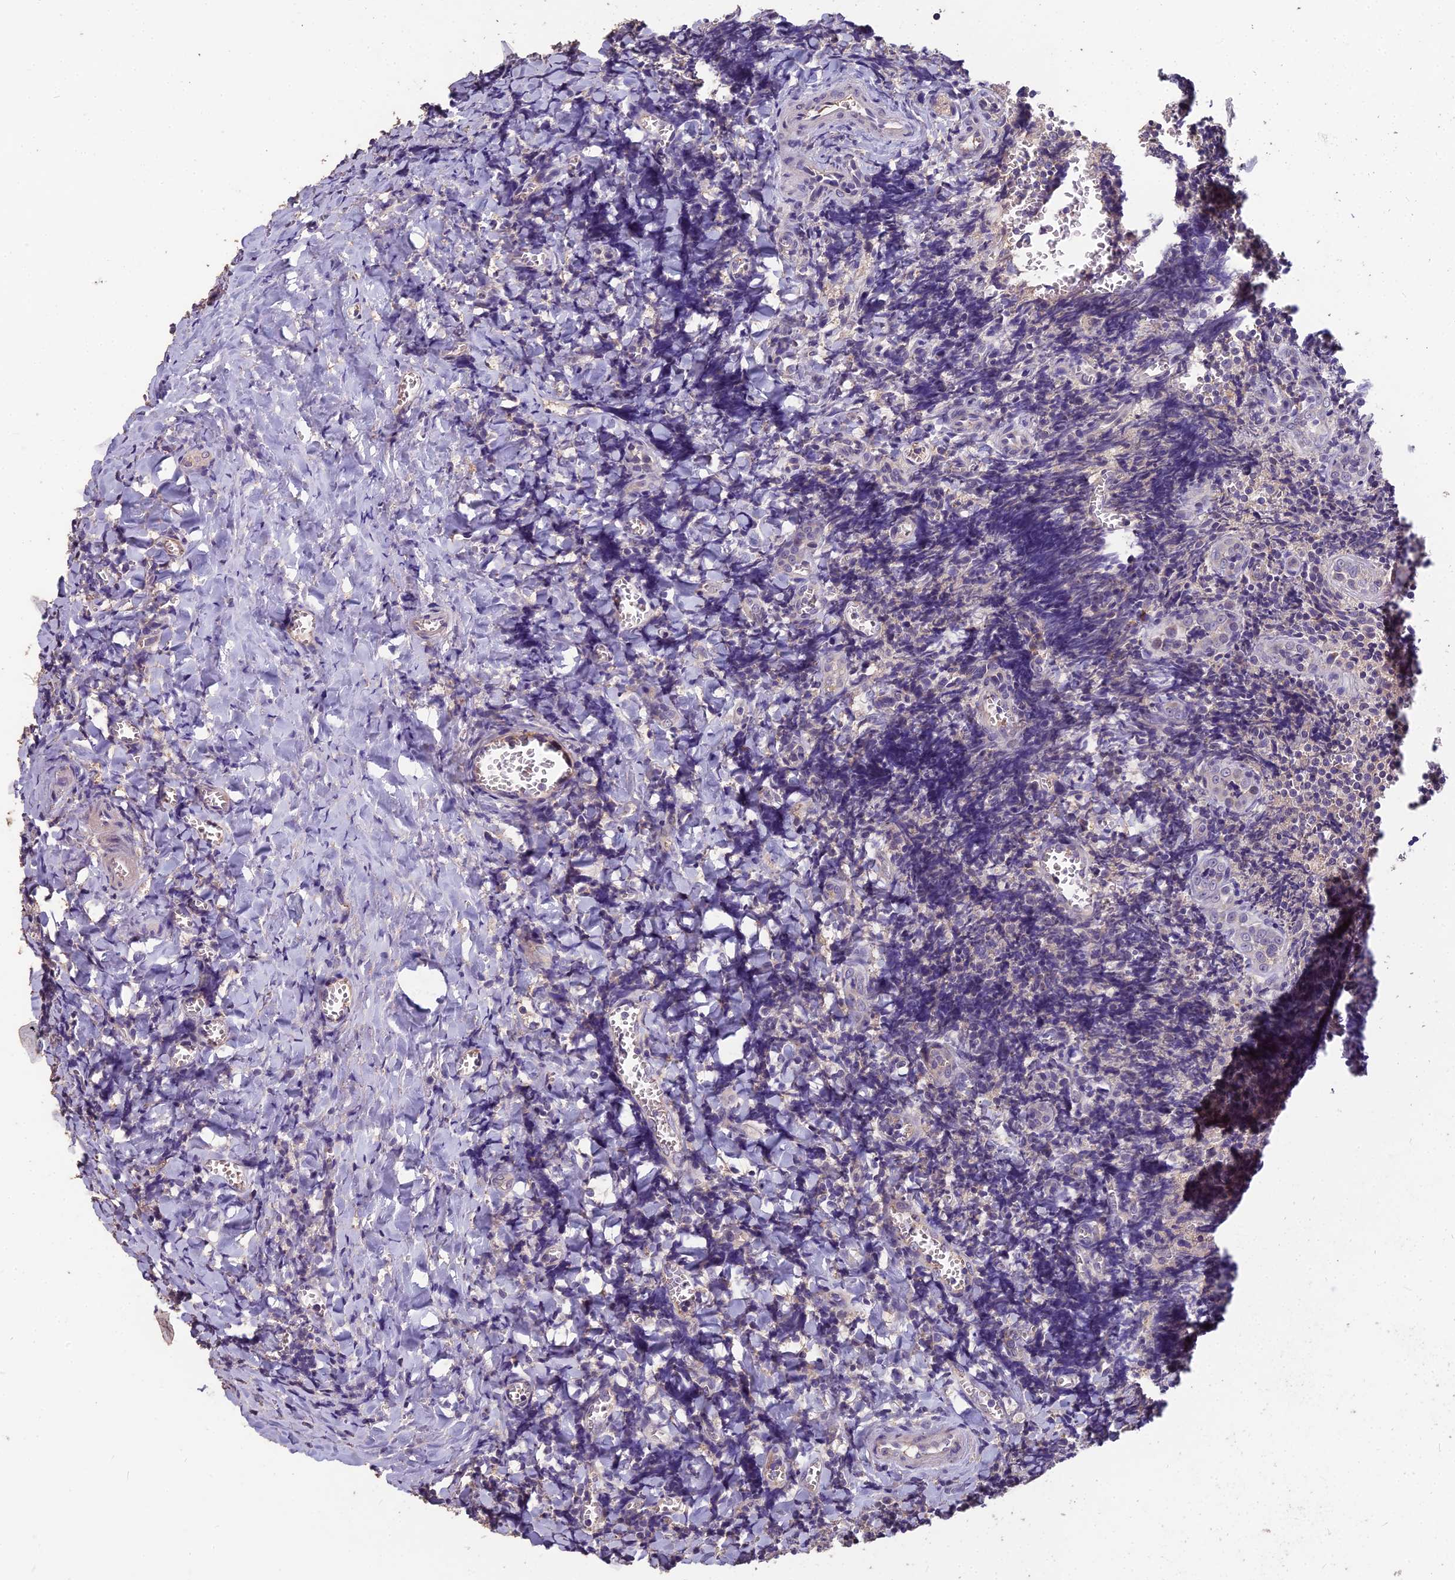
{"staining": {"intensity": "negative", "quantity": "none", "location": "none"}, "tissue": "tonsil", "cell_type": "Germinal center cells", "image_type": "normal", "snomed": [{"axis": "morphology", "description": "Normal tissue, NOS"}, {"axis": "topography", "description": "Tonsil"}], "caption": "An immunohistochemistry (IHC) histopathology image of benign tonsil is shown. There is no staining in germinal center cells of tonsil. The staining was performed using DAB to visualize the protein expression in brown, while the nuclei were stained in blue with hematoxylin (Magnification: 20x).", "gene": "CEACAM16", "patient": {"sex": "male", "age": 27}}